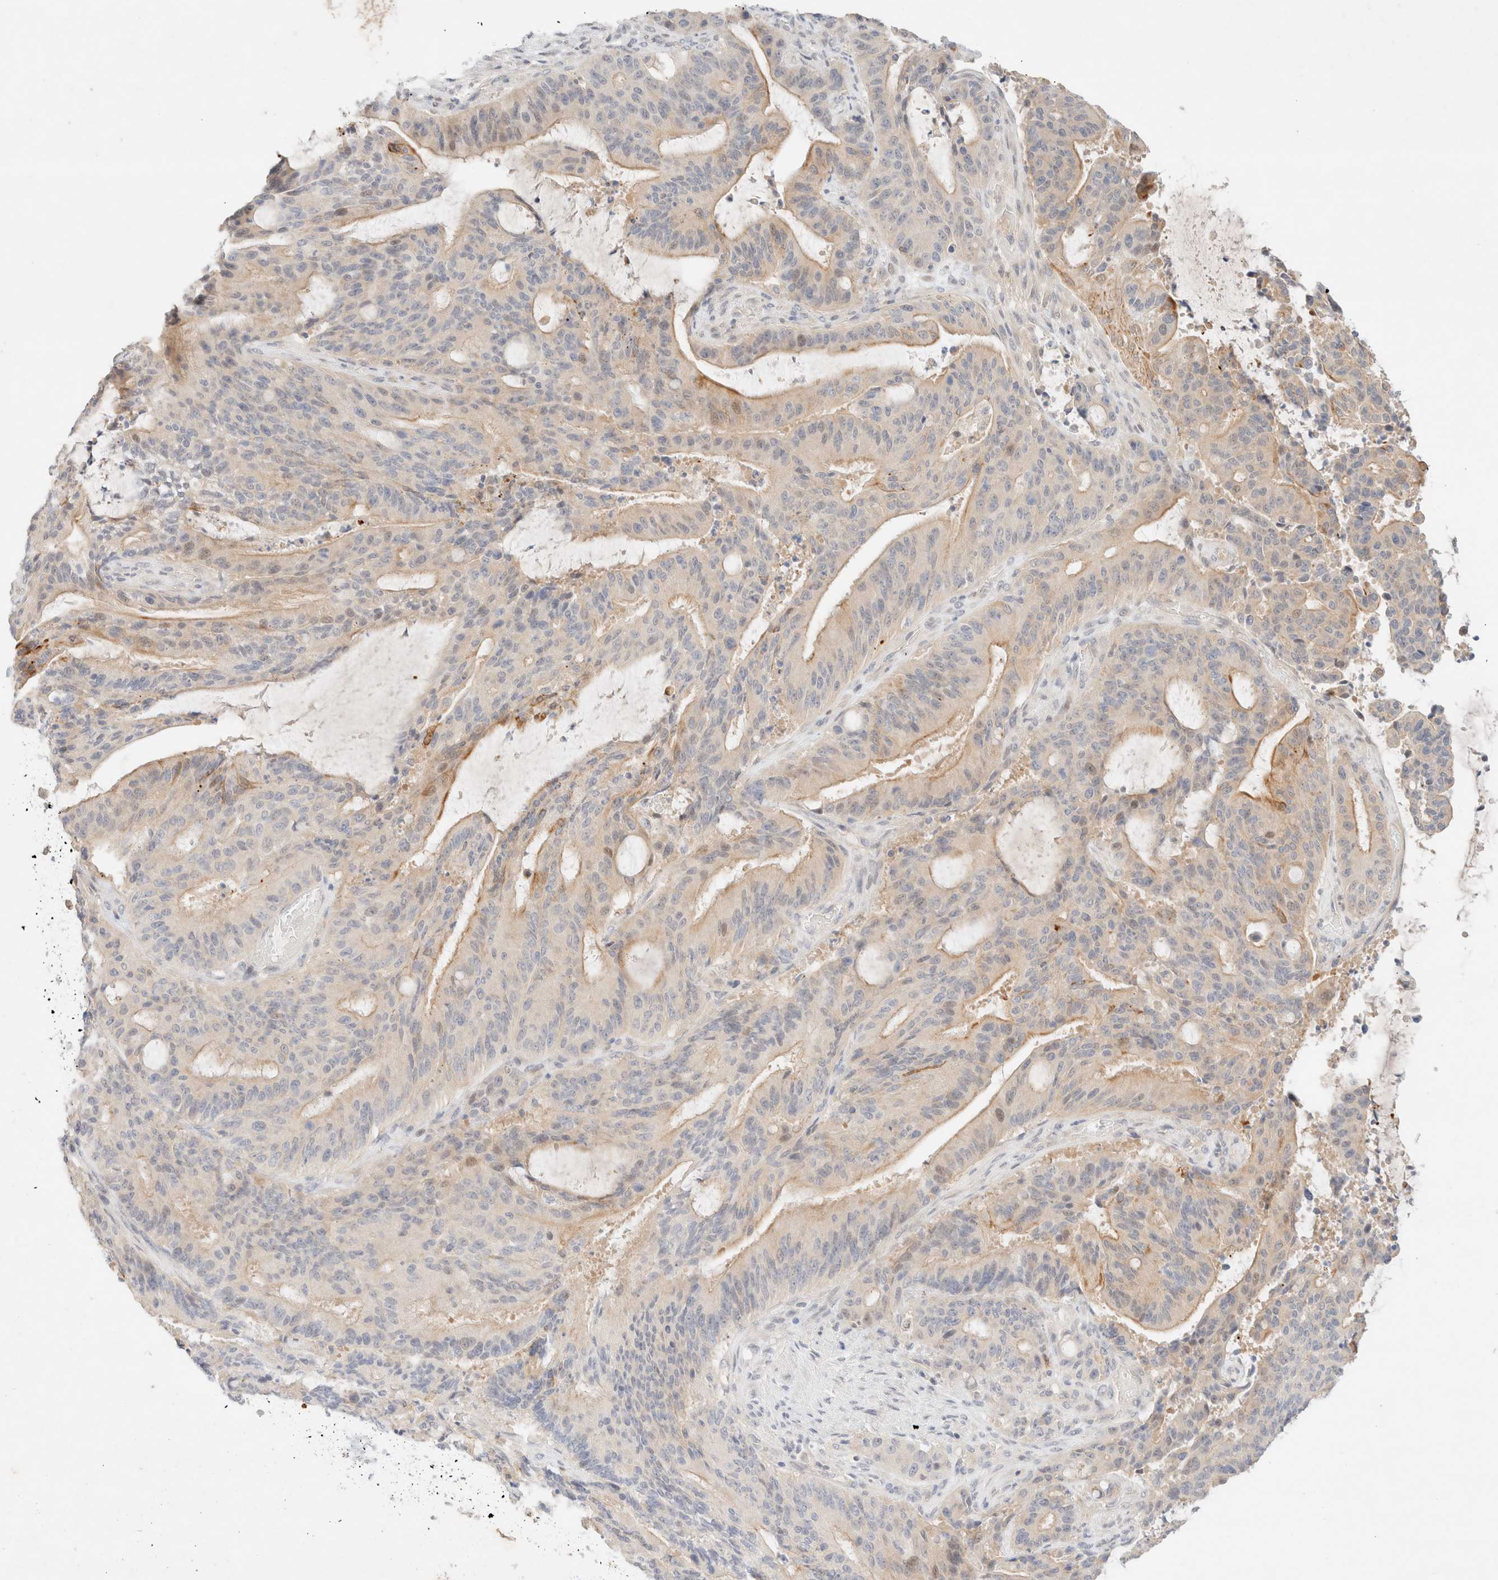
{"staining": {"intensity": "moderate", "quantity": "25%-75%", "location": "cytoplasmic/membranous,nuclear"}, "tissue": "liver cancer", "cell_type": "Tumor cells", "image_type": "cancer", "snomed": [{"axis": "morphology", "description": "Normal tissue, NOS"}, {"axis": "morphology", "description": "Cholangiocarcinoma"}, {"axis": "topography", "description": "Liver"}, {"axis": "topography", "description": "Peripheral nerve tissue"}], "caption": "Immunohistochemical staining of human liver cancer demonstrates medium levels of moderate cytoplasmic/membranous and nuclear protein positivity in about 25%-75% of tumor cells.", "gene": "SGSM2", "patient": {"sex": "female", "age": 73}}